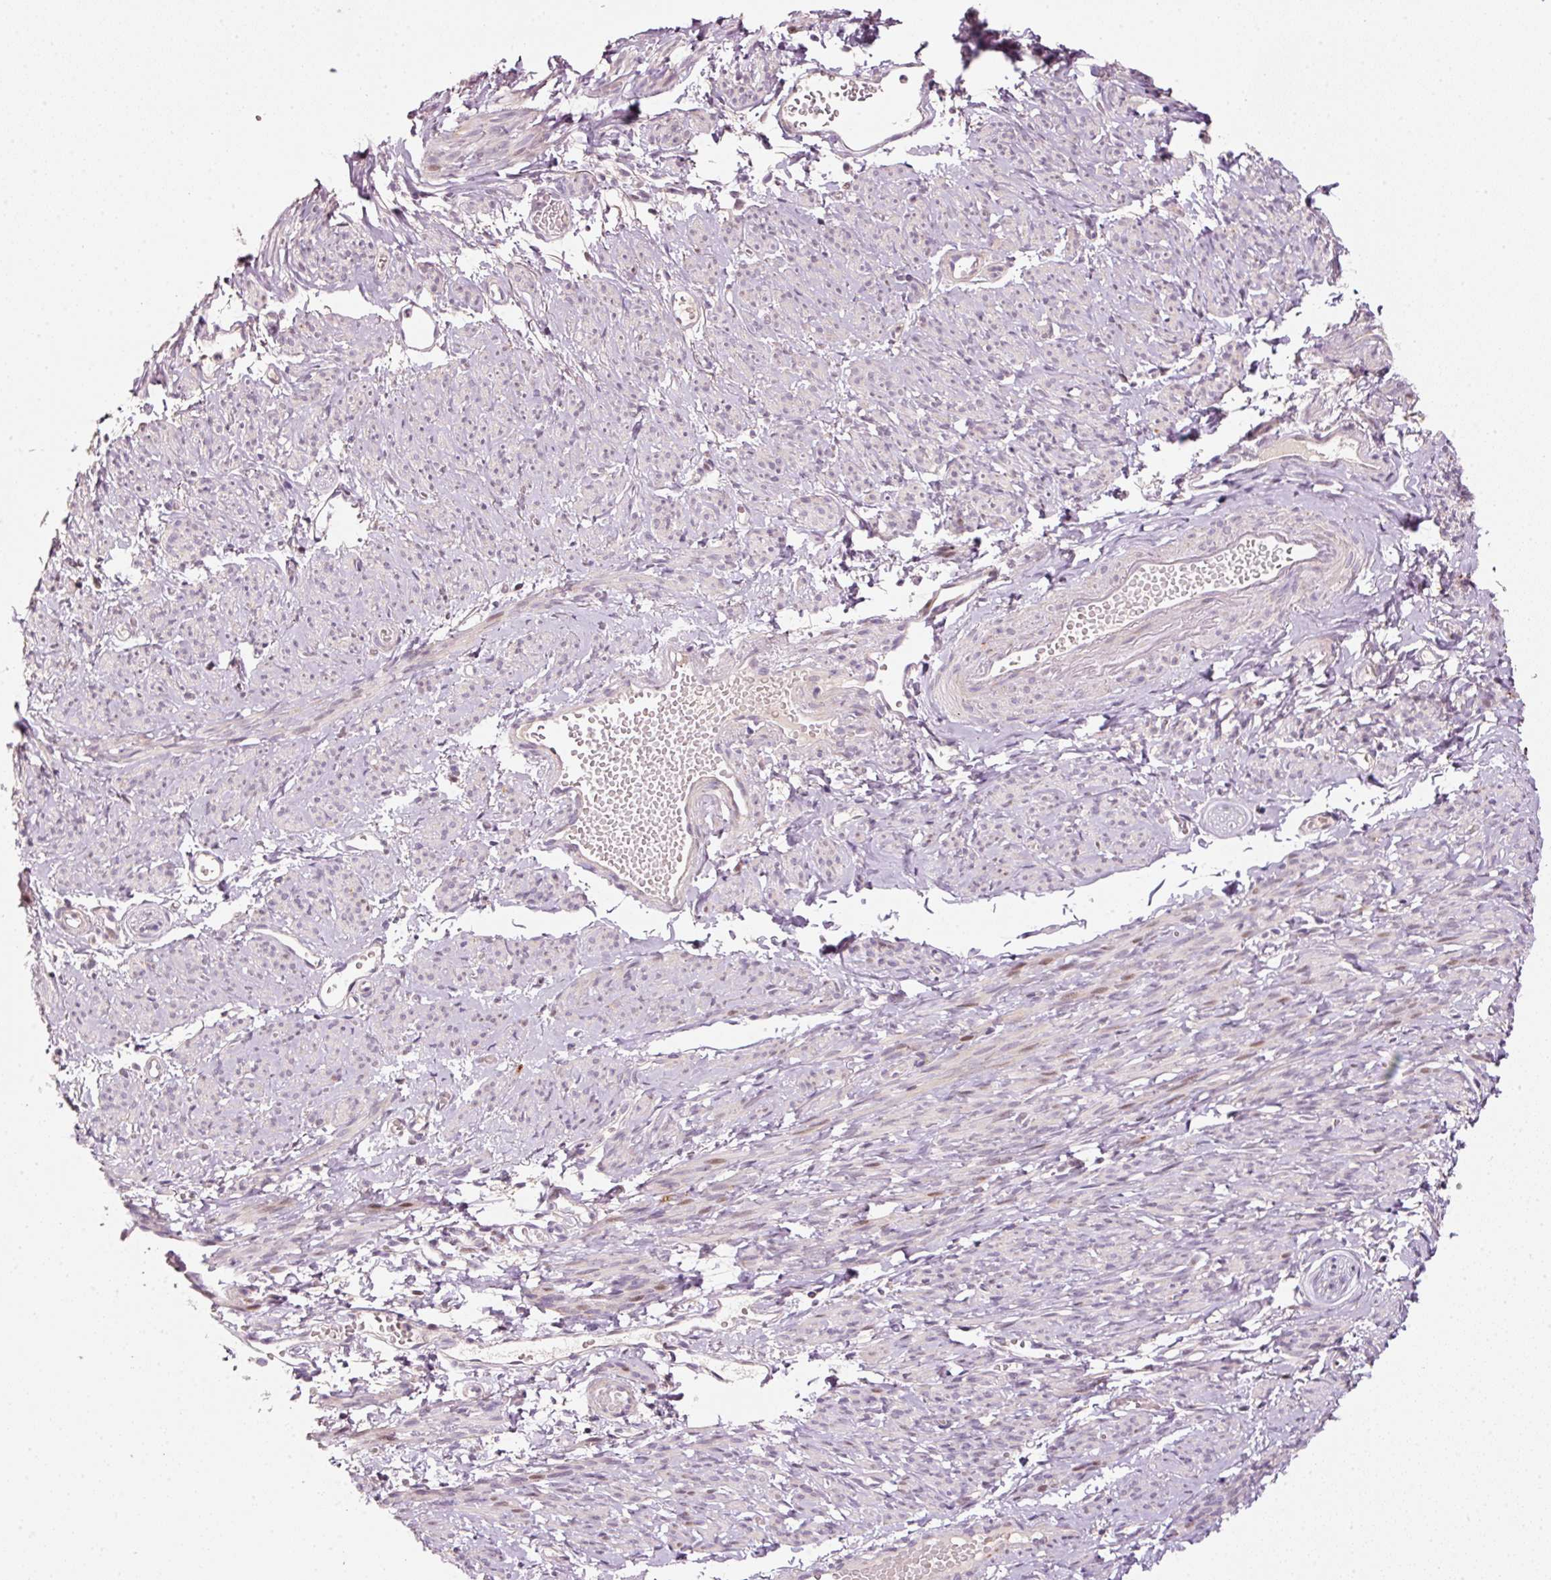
{"staining": {"intensity": "moderate", "quantity": "<25%", "location": "nuclear"}, "tissue": "smooth muscle", "cell_type": "Smooth muscle cells", "image_type": "normal", "snomed": [{"axis": "morphology", "description": "Normal tissue, NOS"}, {"axis": "topography", "description": "Smooth muscle"}], "caption": "Smooth muscle cells show low levels of moderate nuclear expression in about <25% of cells in unremarkable human smooth muscle.", "gene": "TOB2", "patient": {"sex": "female", "age": 65}}